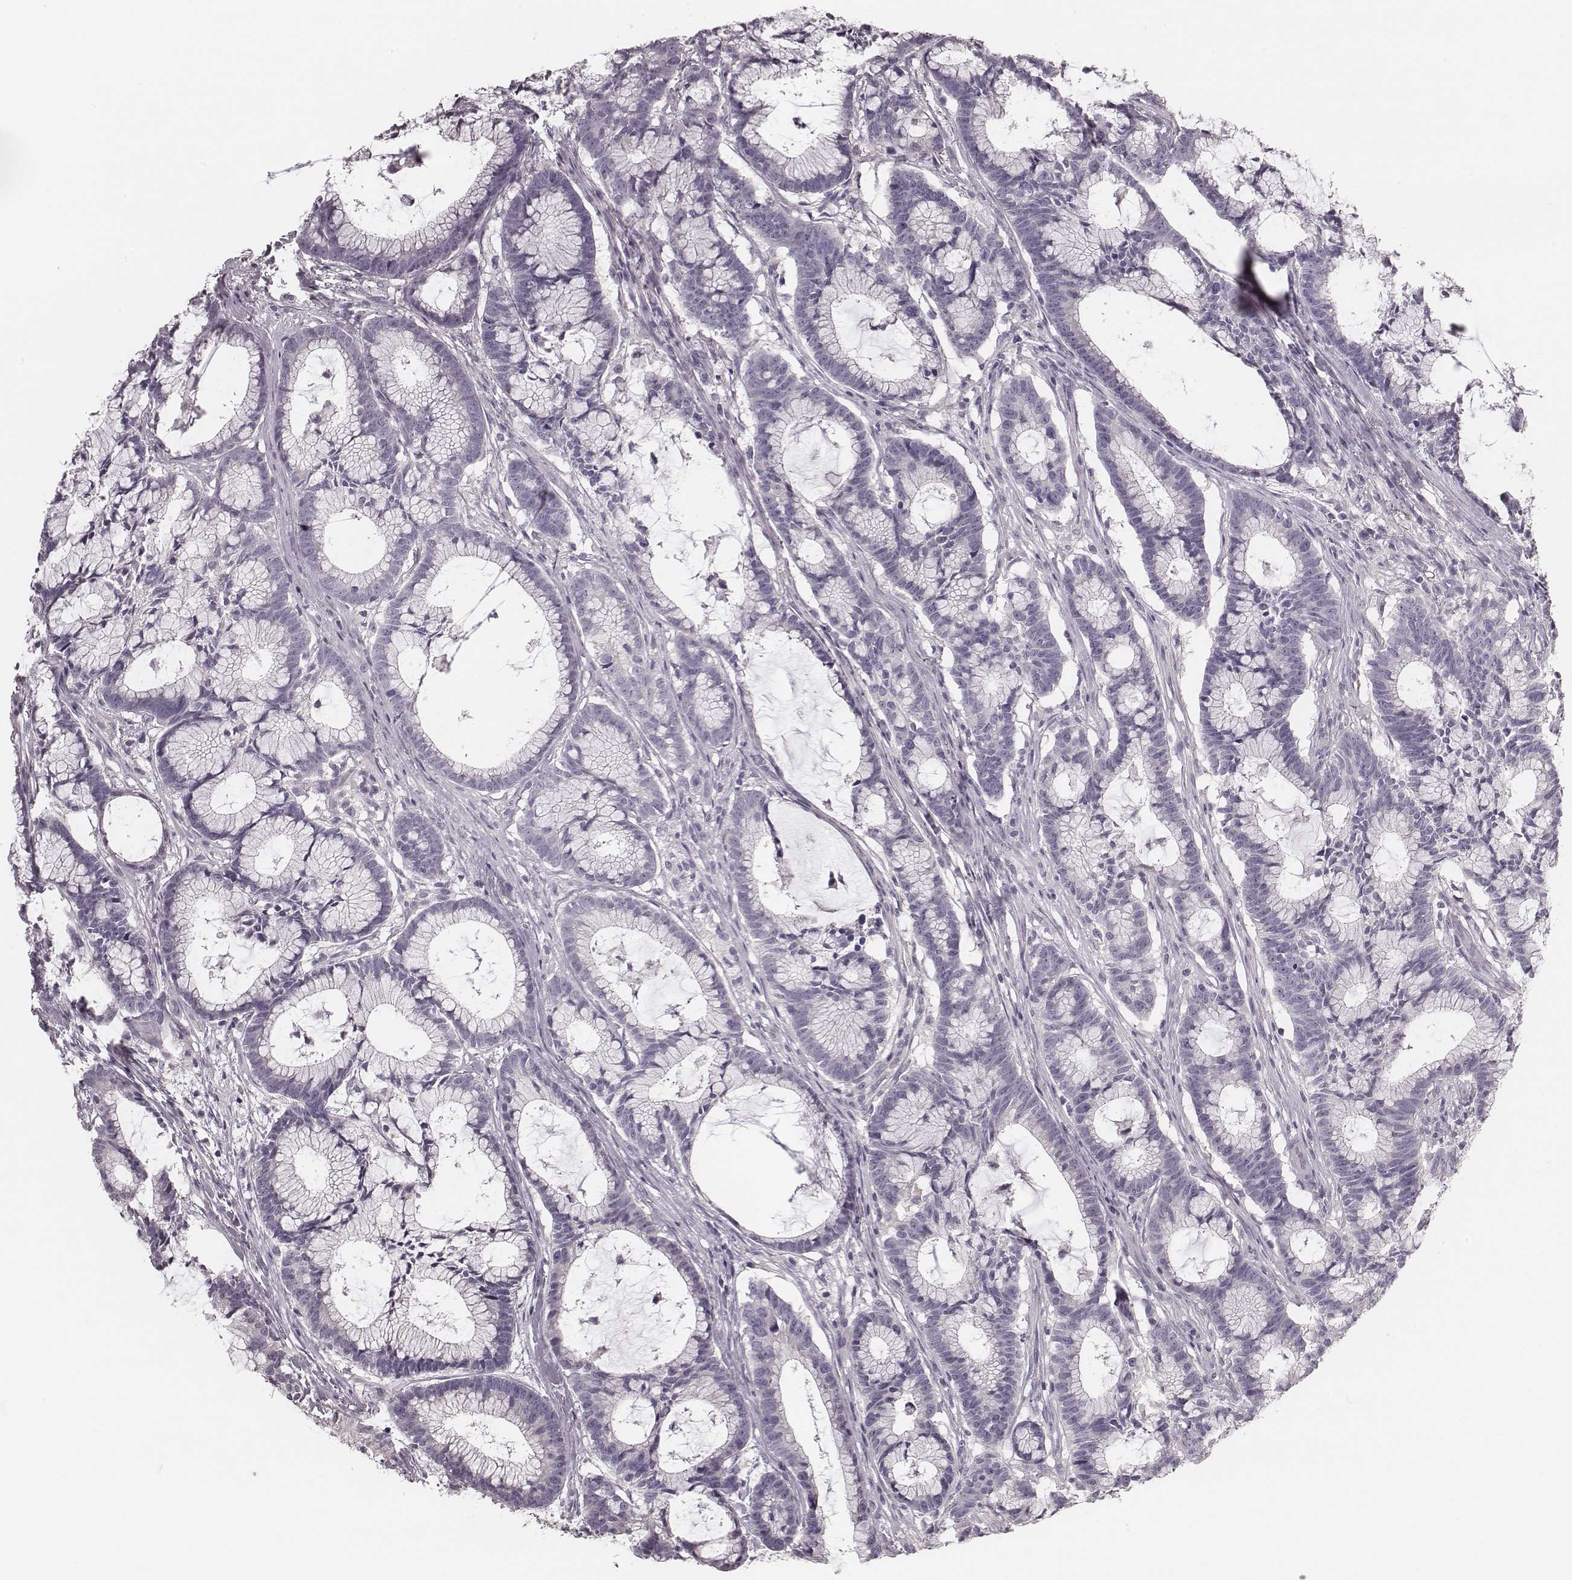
{"staining": {"intensity": "negative", "quantity": "none", "location": "none"}, "tissue": "colorectal cancer", "cell_type": "Tumor cells", "image_type": "cancer", "snomed": [{"axis": "morphology", "description": "Adenocarcinoma, NOS"}, {"axis": "topography", "description": "Colon"}], "caption": "Protein analysis of adenocarcinoma (colorectal) shows no significant positivity in tumor cells.", "gene": "ZP4", "patient": {"sex": "female", "age": 78}}